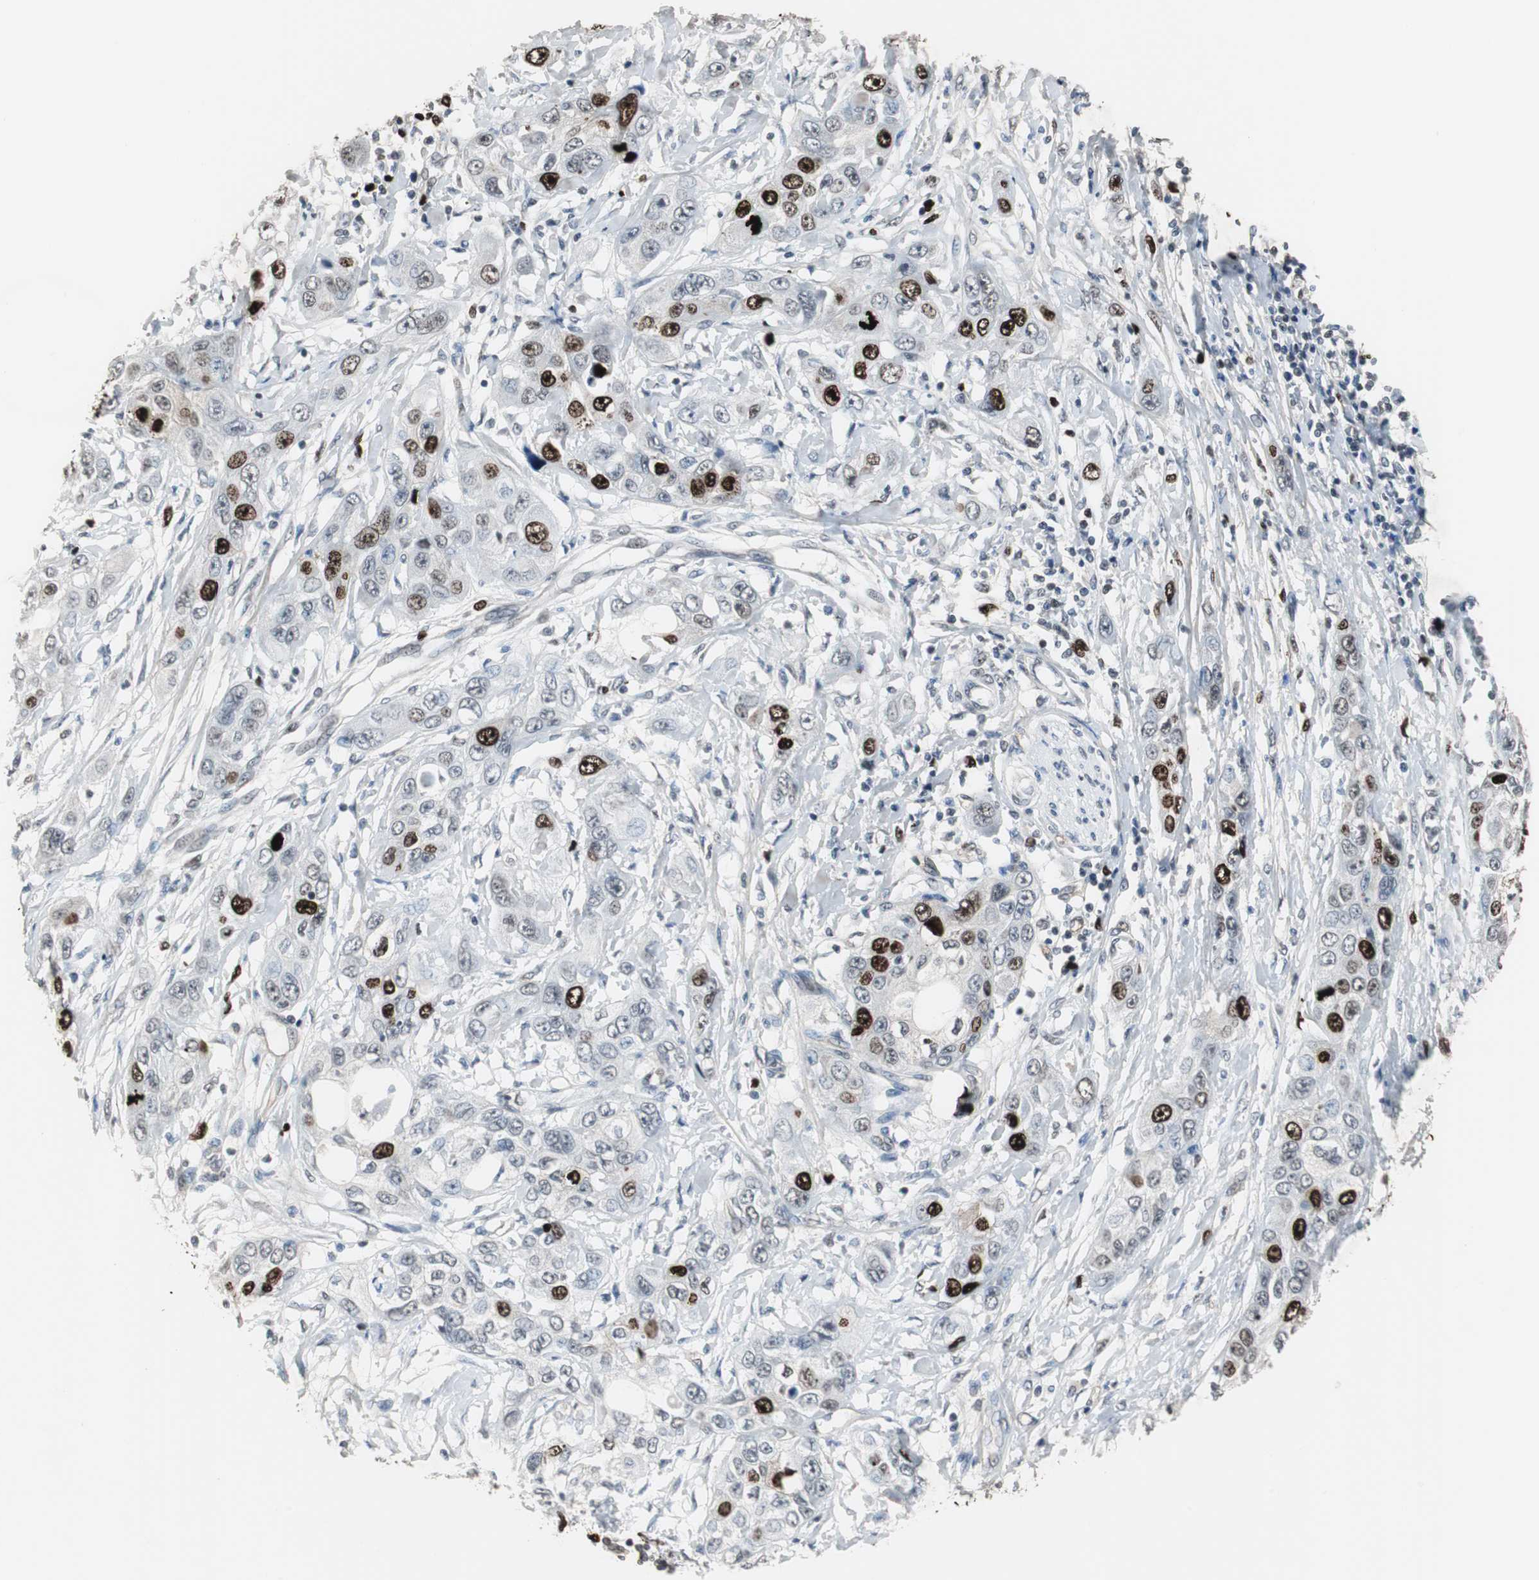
{"staining": {"intensity": "strong", "quantity": "<25%", "location": "nuclear"}, "tissue": "pancreatic cancer", "cell_type": "Tumor cells", "image_type": "cancer", "snomed": [{"axis": "morphology", "description": "Adenocarcinoma, NOS"}, {"axis": "topography", "description": "Pancreas"}], "caption": "About <25% of tumor cells in adenocarcinoma (pancreatic) demonstrate strong nuclear protein expression as visualized by brown immunohistochemical staining.", "gene": "TOP2A", "patient": {"sex": "female", "age": 70}}